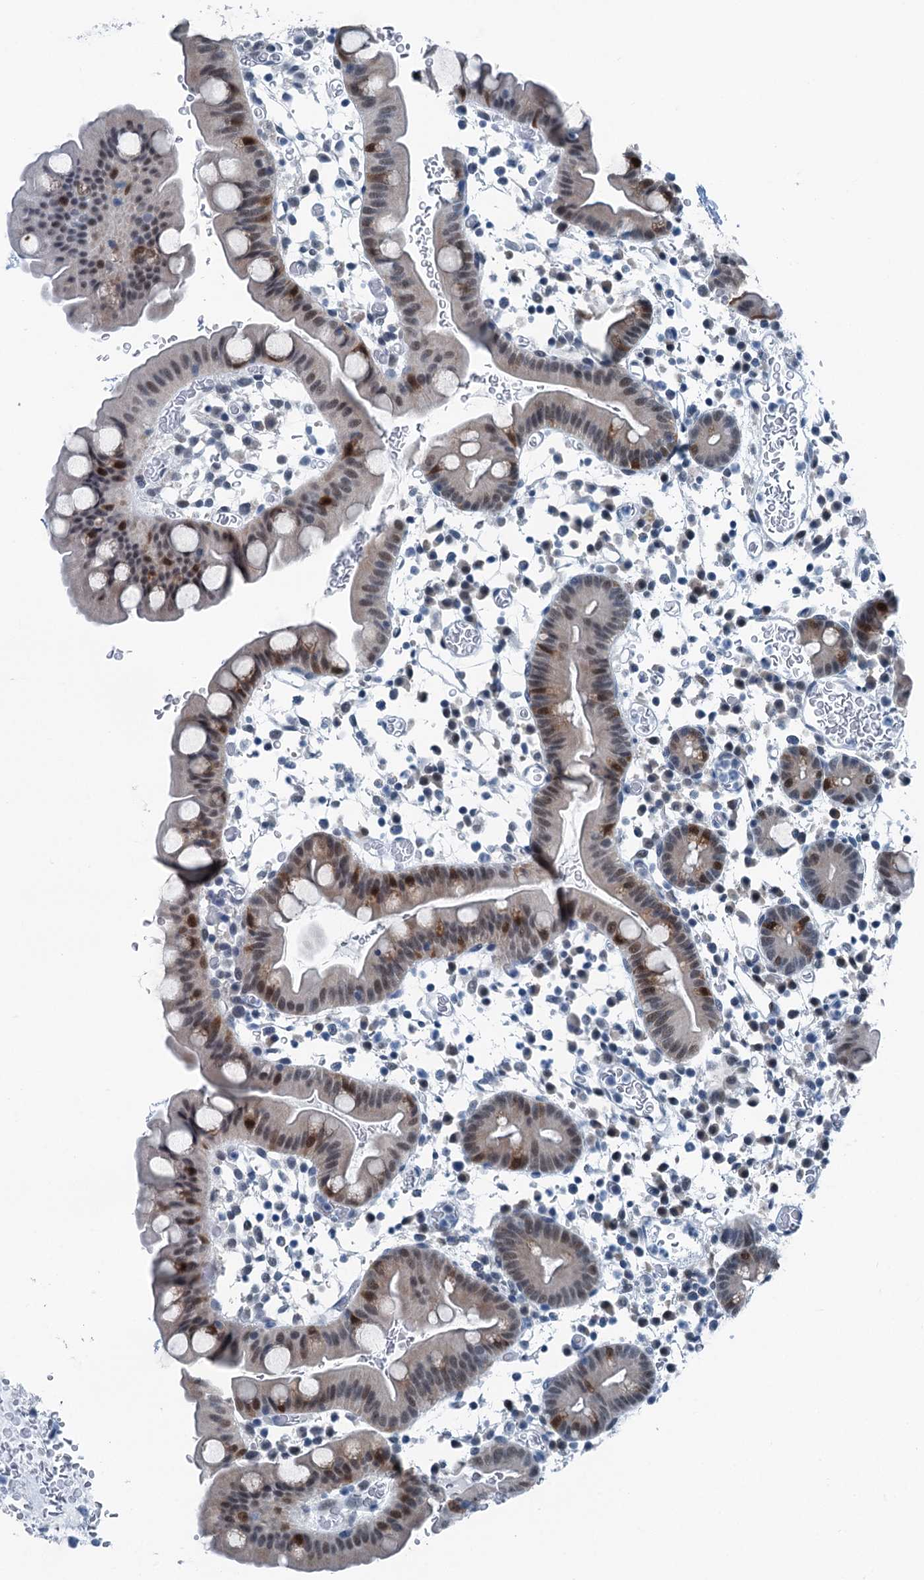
{"staining": {"intensity": "moderate", "quantity": "<25%", "location": "nuclear"}, "tissue": "small intestine", "cell_type": "Glandular cells", "image_type": "normal", "snomed": [{"axis": "morphology", "description": "Normal tissue, NOS"}, {"axis": "topography", "description": "Stomach, upper"}, {"axis": "topography", "description": "Stomach, lower"}, {"axis": "topography", "description": "Small intestine"}], "caption": "This is a histology image of immunohistochemistry staining of benign small intestine, which shows moderate staining in the nuclear of glandular cells.", "gene": "TRPT1", "patient": {"sex": "male", "age": 68}}